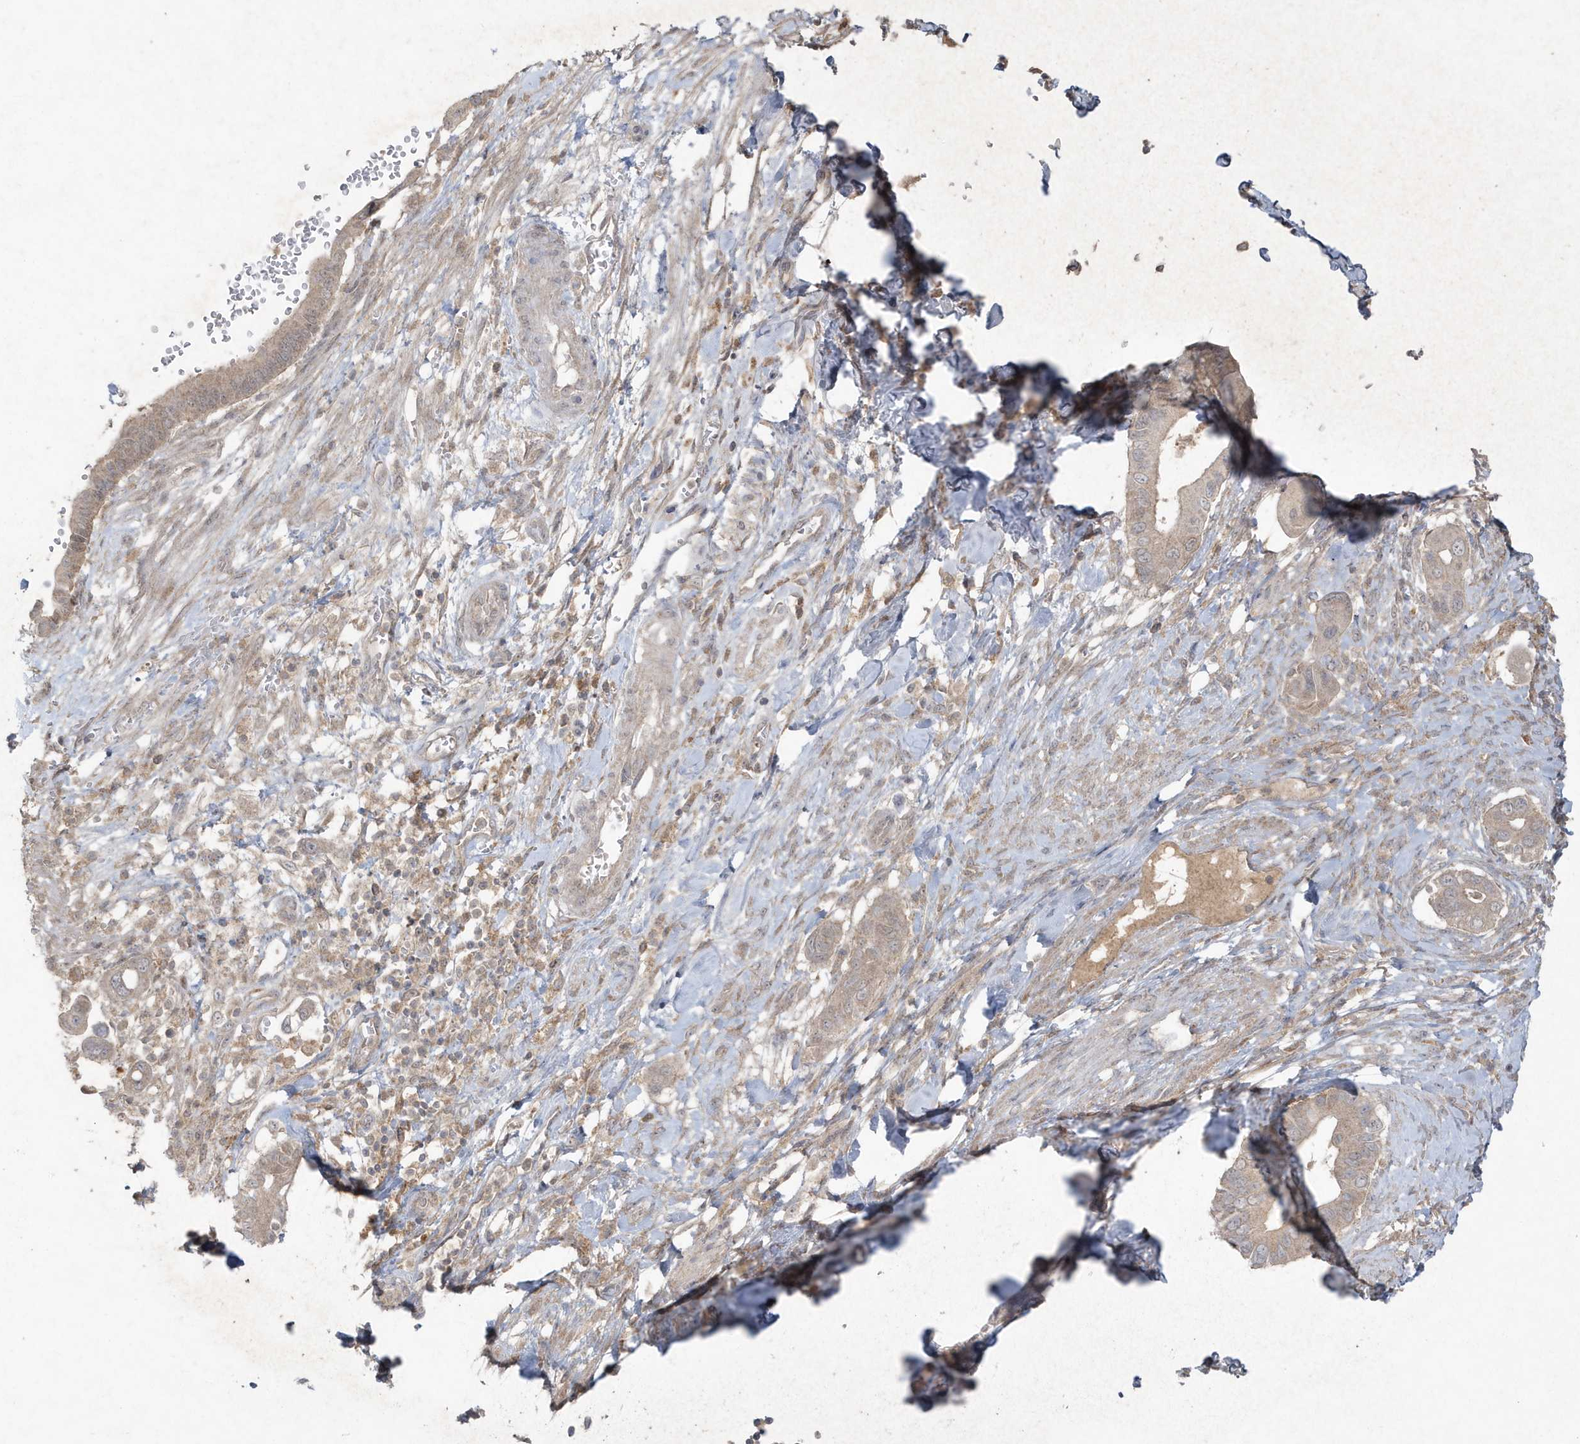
{"staining": {"intensity": "weak", "quantity": ">75%", "location": "cytoplasmic/membranous"}, "tissue": "pancreatic cancer", "cell_type": "Tumor cells", "image_type": "cancer", "snomed": [{"axis": "morphology", "description": "Adenocarcinoma, NOS"}, {"axis": "topography", "description": "Pancreas"}], "caption": "DAB (3,3'-diaminobenzidine) immunohistochemical staining of human pancreatic cancer (adenocarcinoma) demonstrates weak cytoplasmic/membranous protein expression in approximately >75% of tumor cells.", "gene": "C1RL", "patient": {"sex": "male", "age": 68}}